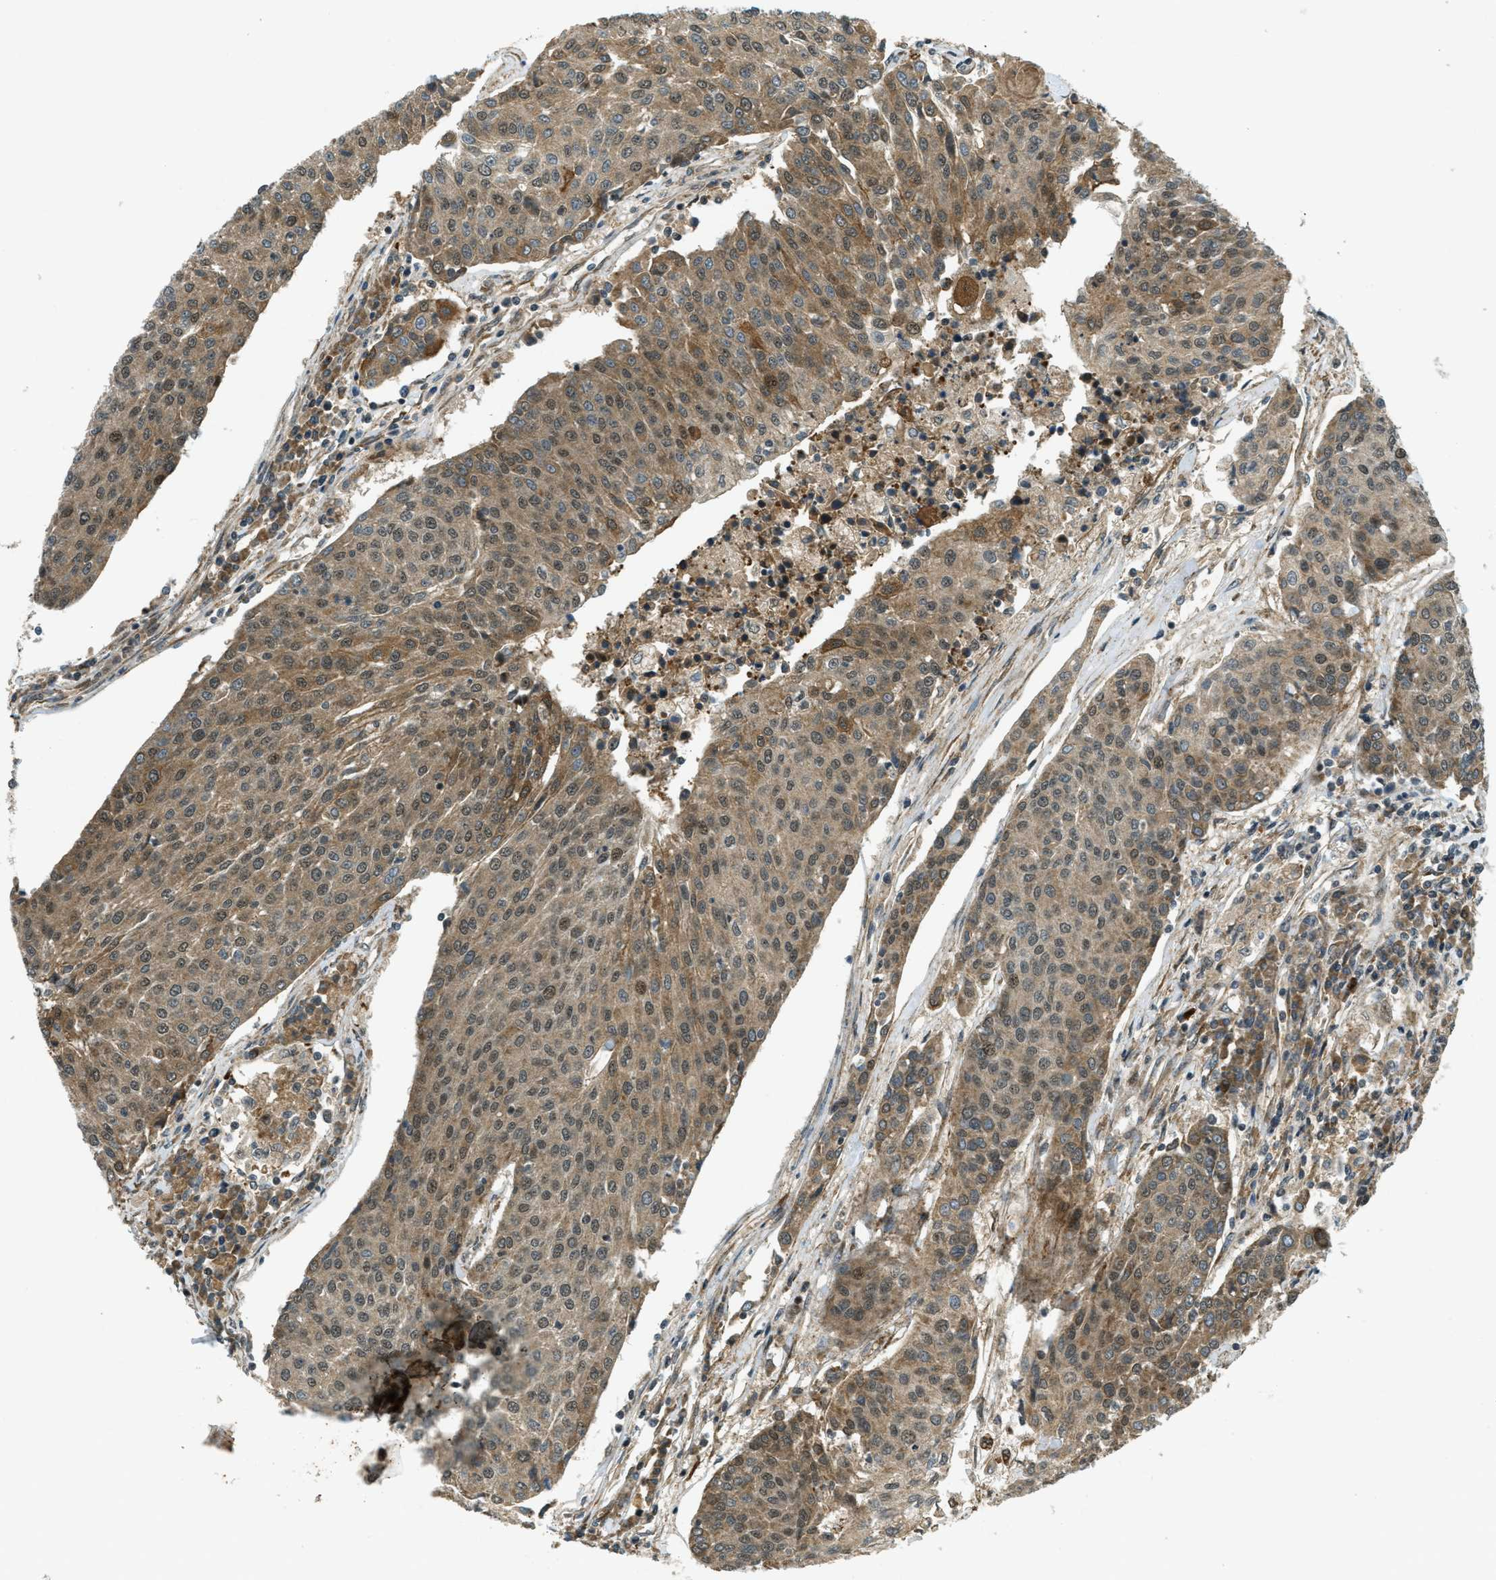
{"staining": {"intensity": "moderate", "quantity": ">75%", "location": "cytoplasmic/membranous,nuclear"}, "tissue": "urothelial cancer", "cell_type": "Tumor cells", "image_type": "cancer", "snomed": [{"axis": "morphology", "description": "Urothelial carcinoma, High grade"}, {"axis": "topography", "description": "Urinary bladder"}], "caption": "There is medium levels of moderate cytoplasmic/membranous and nuclear expression in tumor cells of urothelial carcinoma (high-grade), as demonstrated by immunohistochemical staining (brown color).", "gene": "EIF2AK3", "patient": {"sex": "female", "age": 85}}